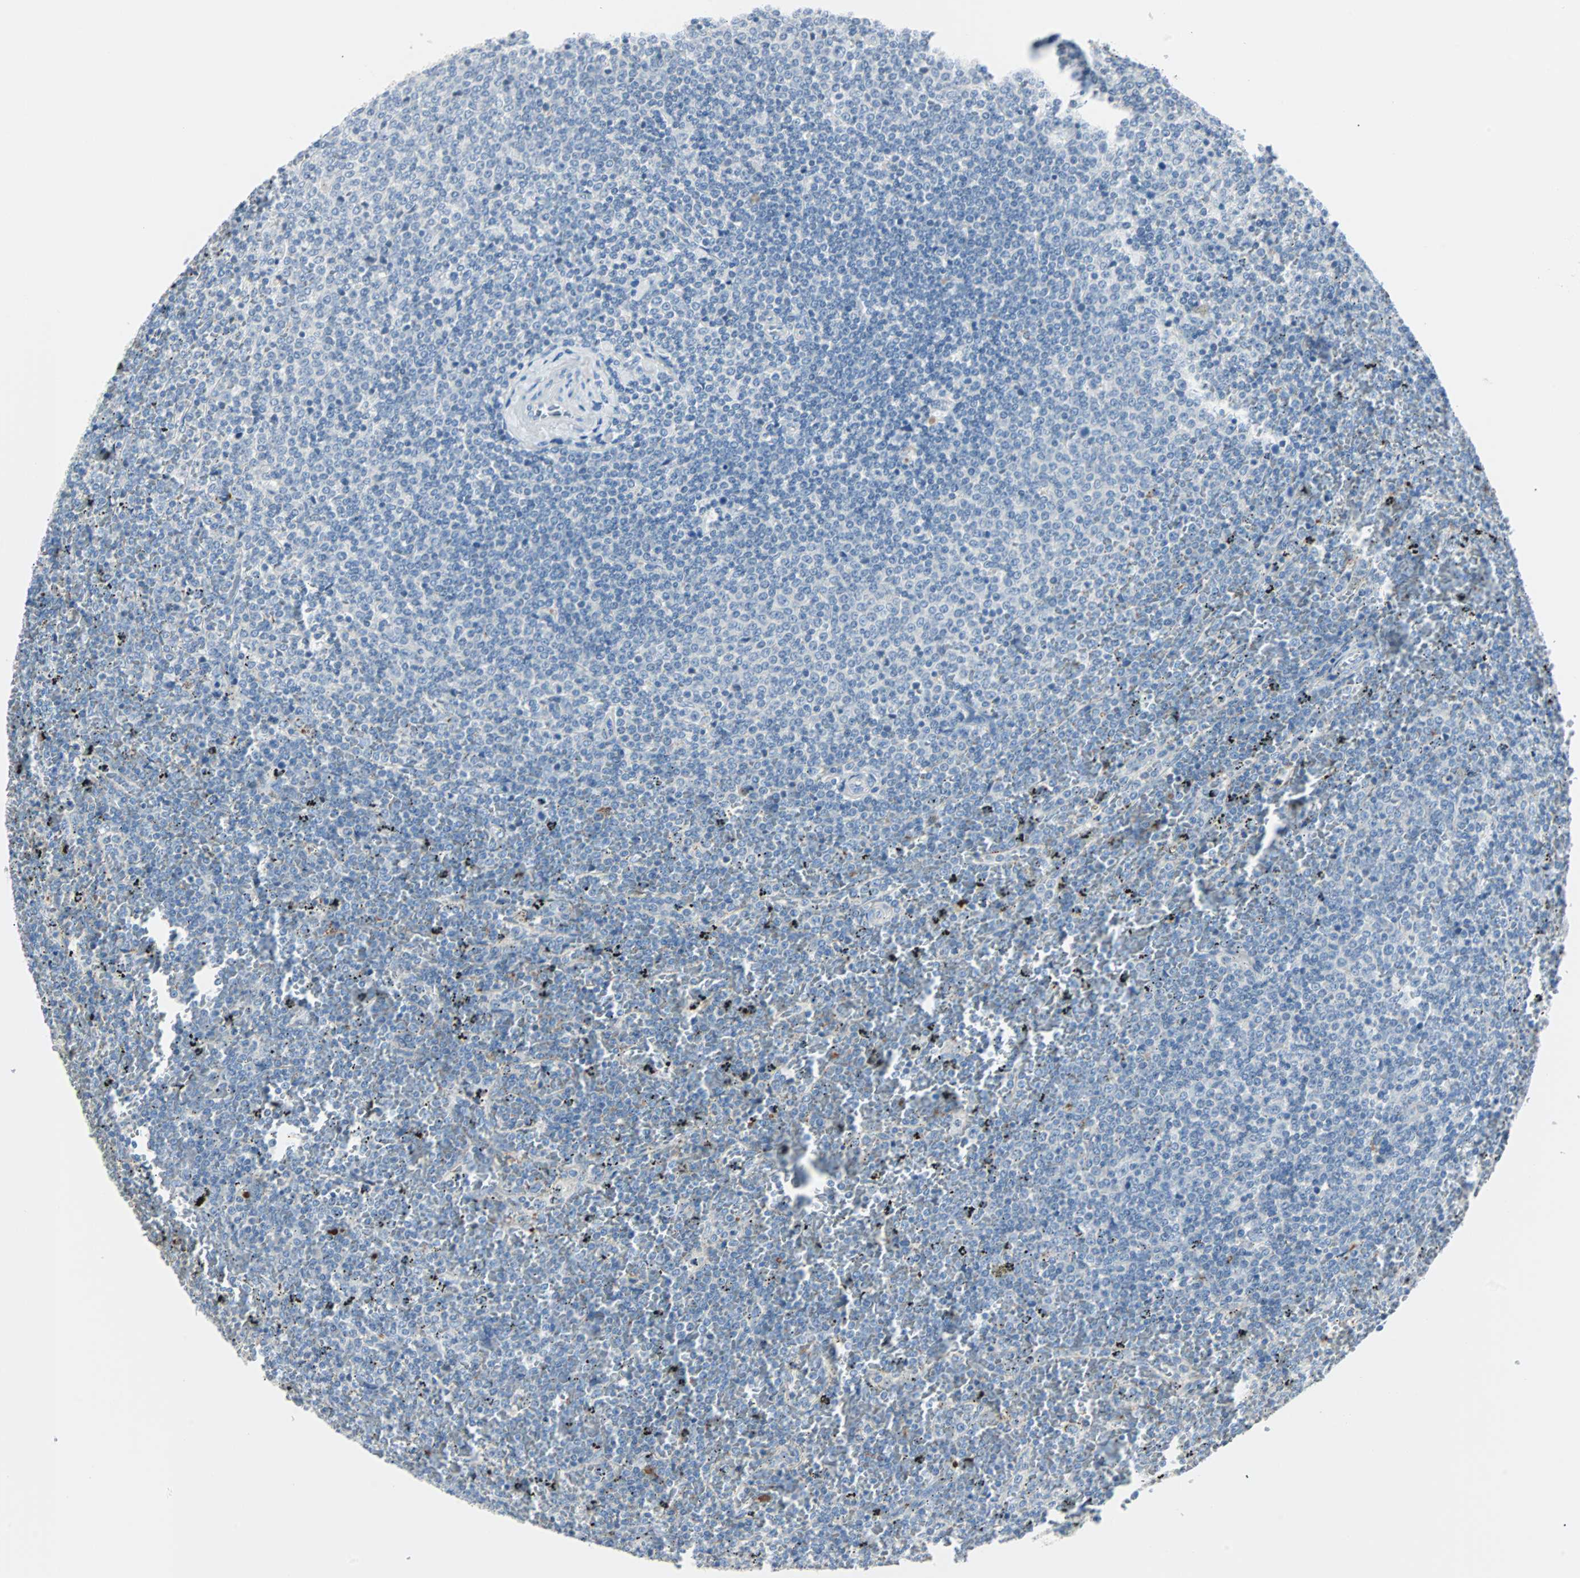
{"staining": {"intensity": "negative", "quantity": "none", "location": "none"}, "tissue": "lymphoma", "cell_type": "Tumor cells", "image_type": "cancer", "snomed": [{"axis": "morphology", "description": "Malignant lymphoma, non-Hodgkin's type, Low grade"}, {"axis": "topography", "description": "Spleen"}], "caption": "A histopathology image of human lymphoma is negative for staining in tumor cells.", "gene": "RASA1", "patient": {"sex": "female", "age": 77}}